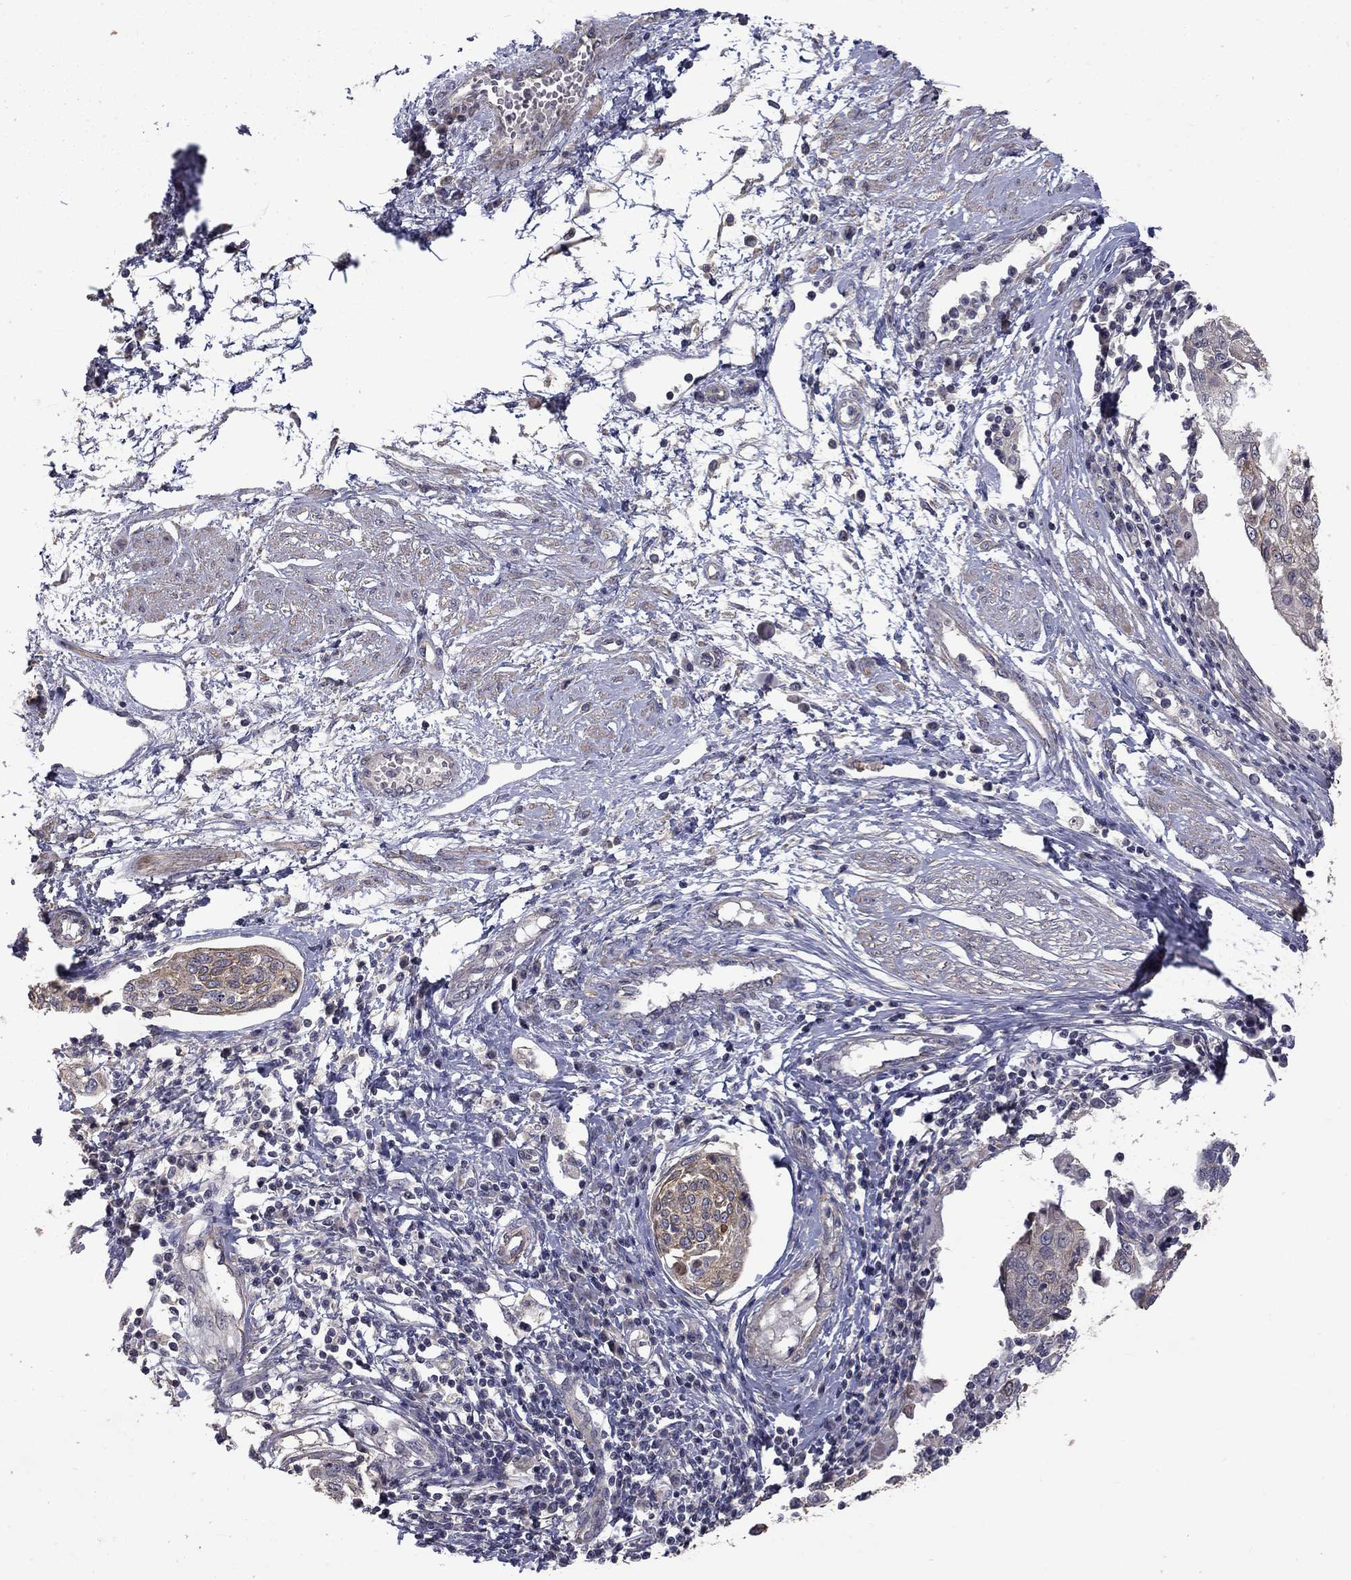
{"staining": {"intensity": "weak", "quantity": "<25%", "location": "cytoplasmic/membranous"}, "tissue": "cervical cancer", "cell_type": "Tumor cells", "image_type": "cancer", "snomed": [{"axis": "morphology", "description": "Squamous cell carcinoma, NOS"}, {"axis": "topography", "description": "Cervix"}], "caption": "Tumor cells show no significant positivity in cervical cancer.", "gene": "SLC39A14", "patient": {"sex": "female", "age": 34}}